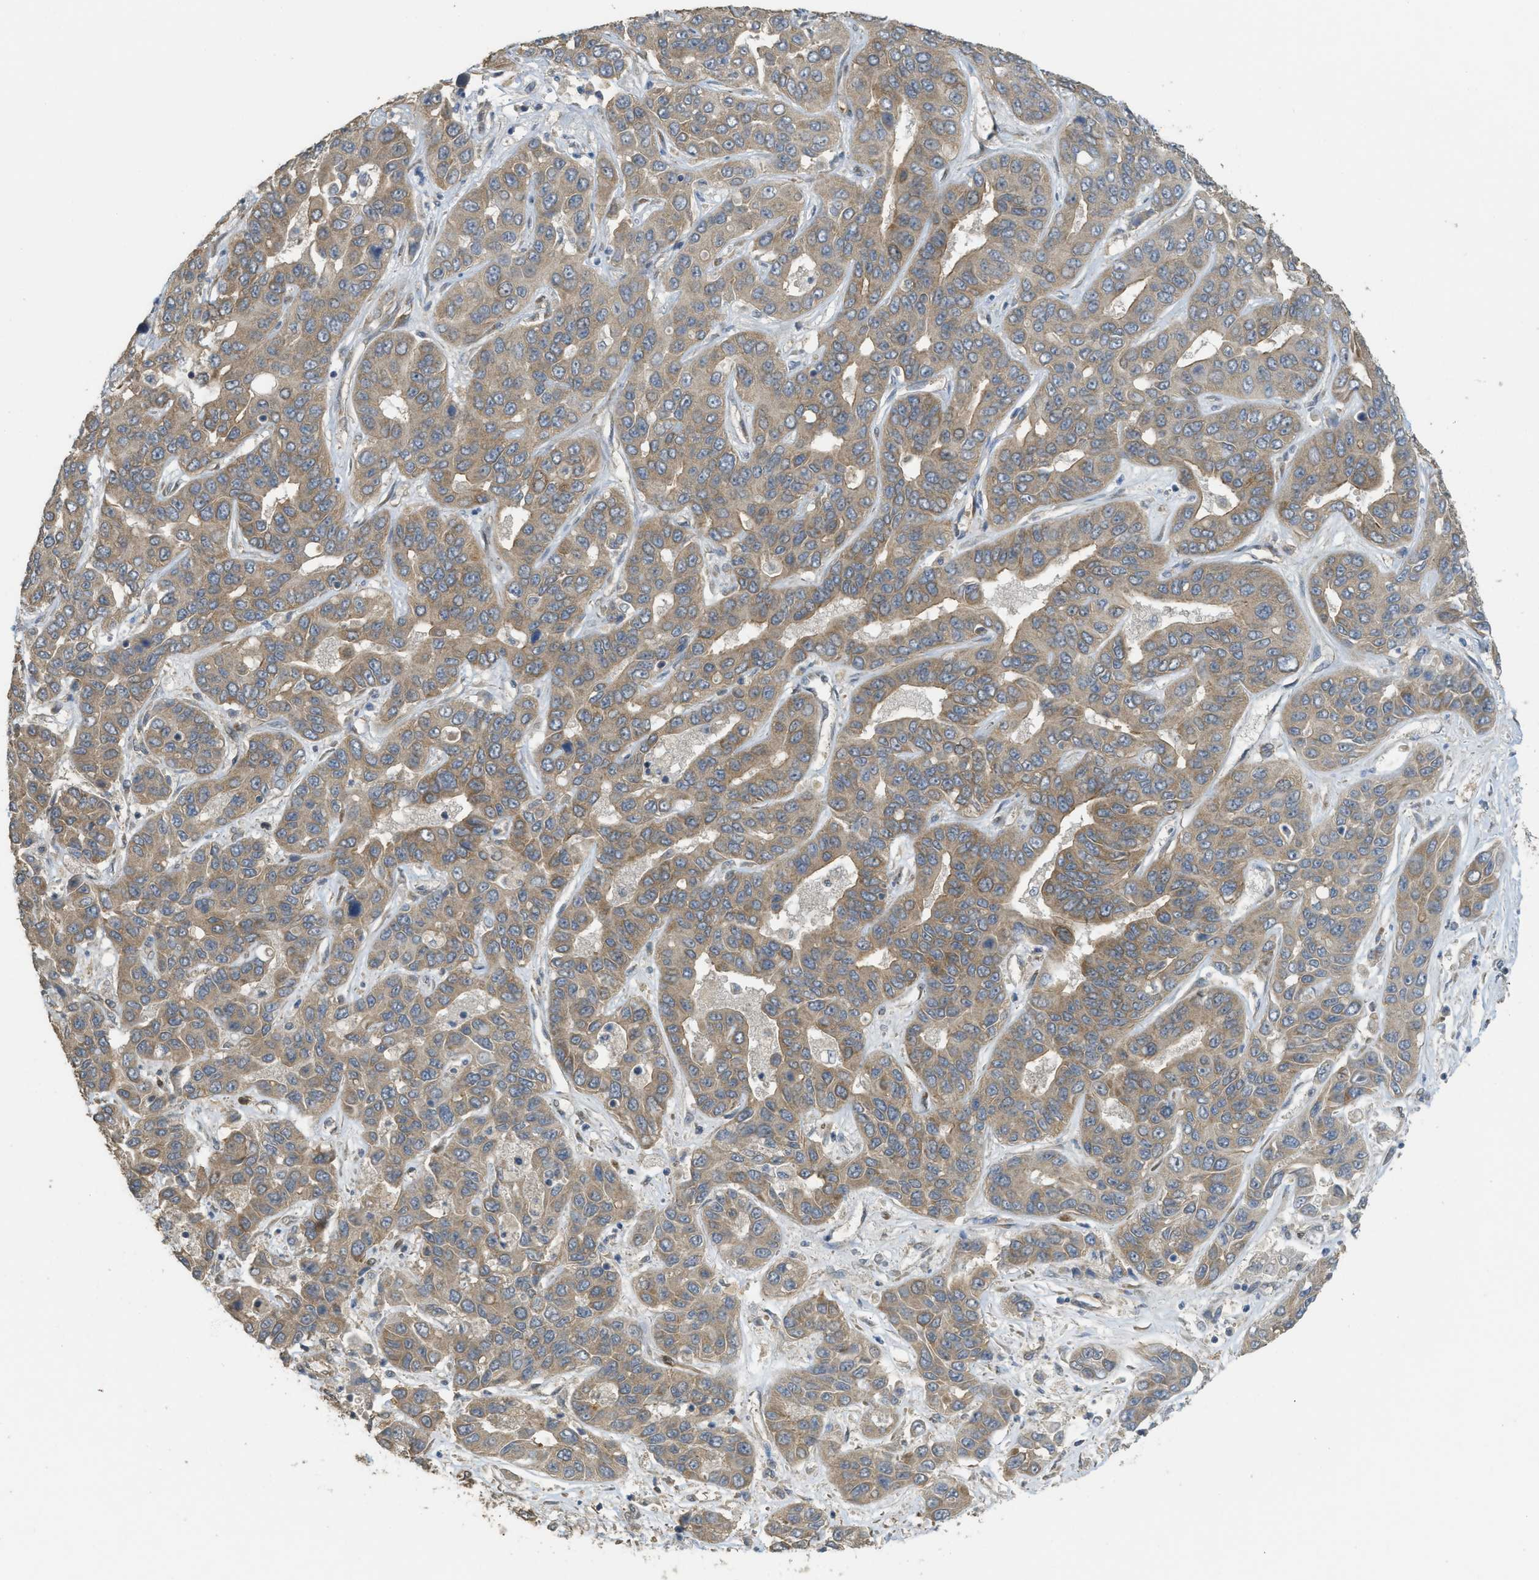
{"staining": {"intensity": "weak", "quantity": ">75%", "location": "cytoplasmic/membranous"}, "tissue": "liver cancer", "cell_type": "Tumor cells", "image_type": "cancer", "snomed": [{"axis": "morphology", "description": "Cholangiocarcinoma"}, {"axis": "topography", "description": "Liver"}], "caption": "Cholangiocarcinoma (liver) tissue exhibits weak cytoplasmic/membranous positivity in approximately >75% of tumor cells (DAB (3,3'-diaminobenzidine) IHC with brightfield microscopy, high magnification).", "gene": "IGF2BP2", "patient": {"sex": "female", "age": 52}}